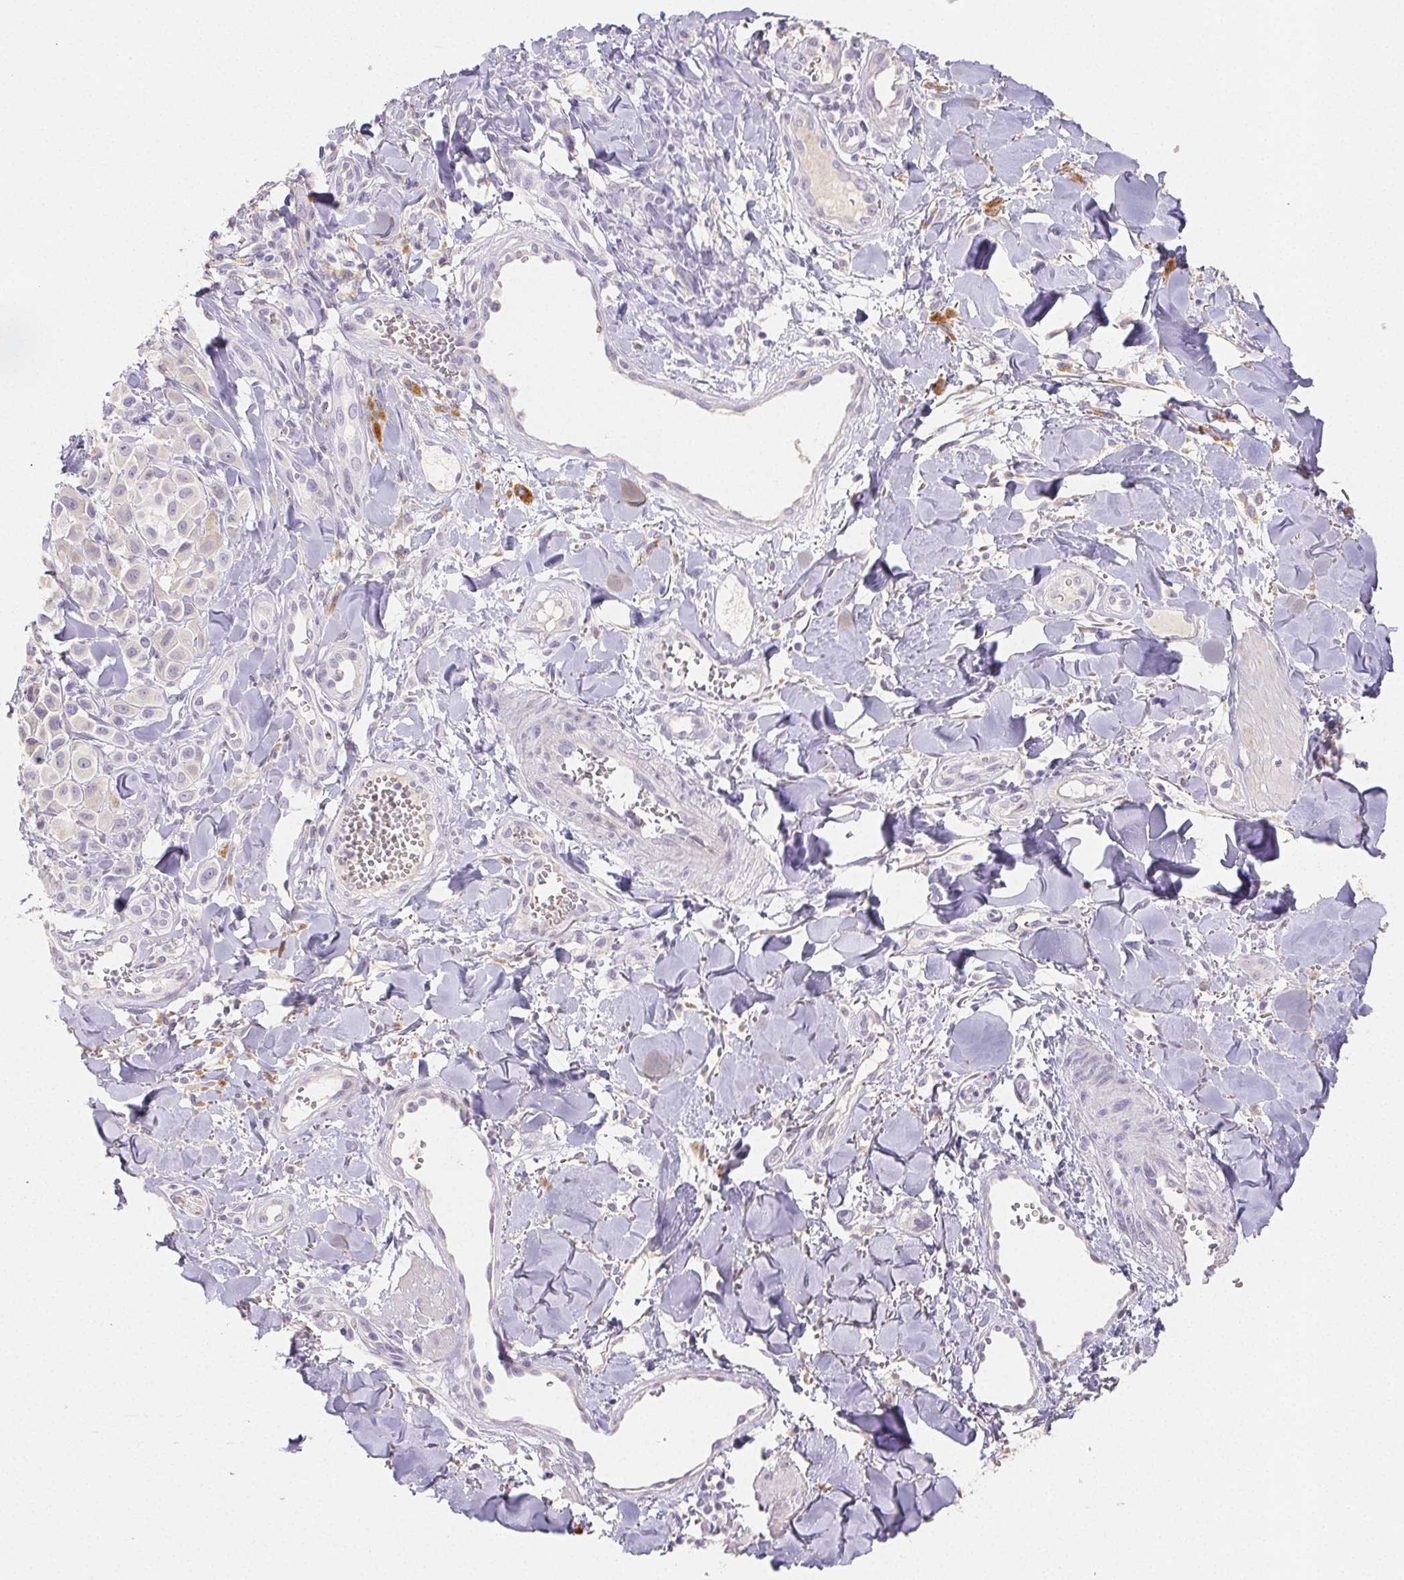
{"staining": {"intensity": "negative", "quantity": "none", "location": "none"}, "tissue": "melanoma", "cell_type": "Tumor cells", "image_type": "cancer", "snomed": [{"axis": "morphology", "description": "Malignant melanoma, NOS"}, {"axis": "topography", "description": "Skin"}], "caption": "Tumor cells show no significant expression in malignant melanoma.", "gene": "ACVR1B", "patient": {"sex": "male", "age": 77}}